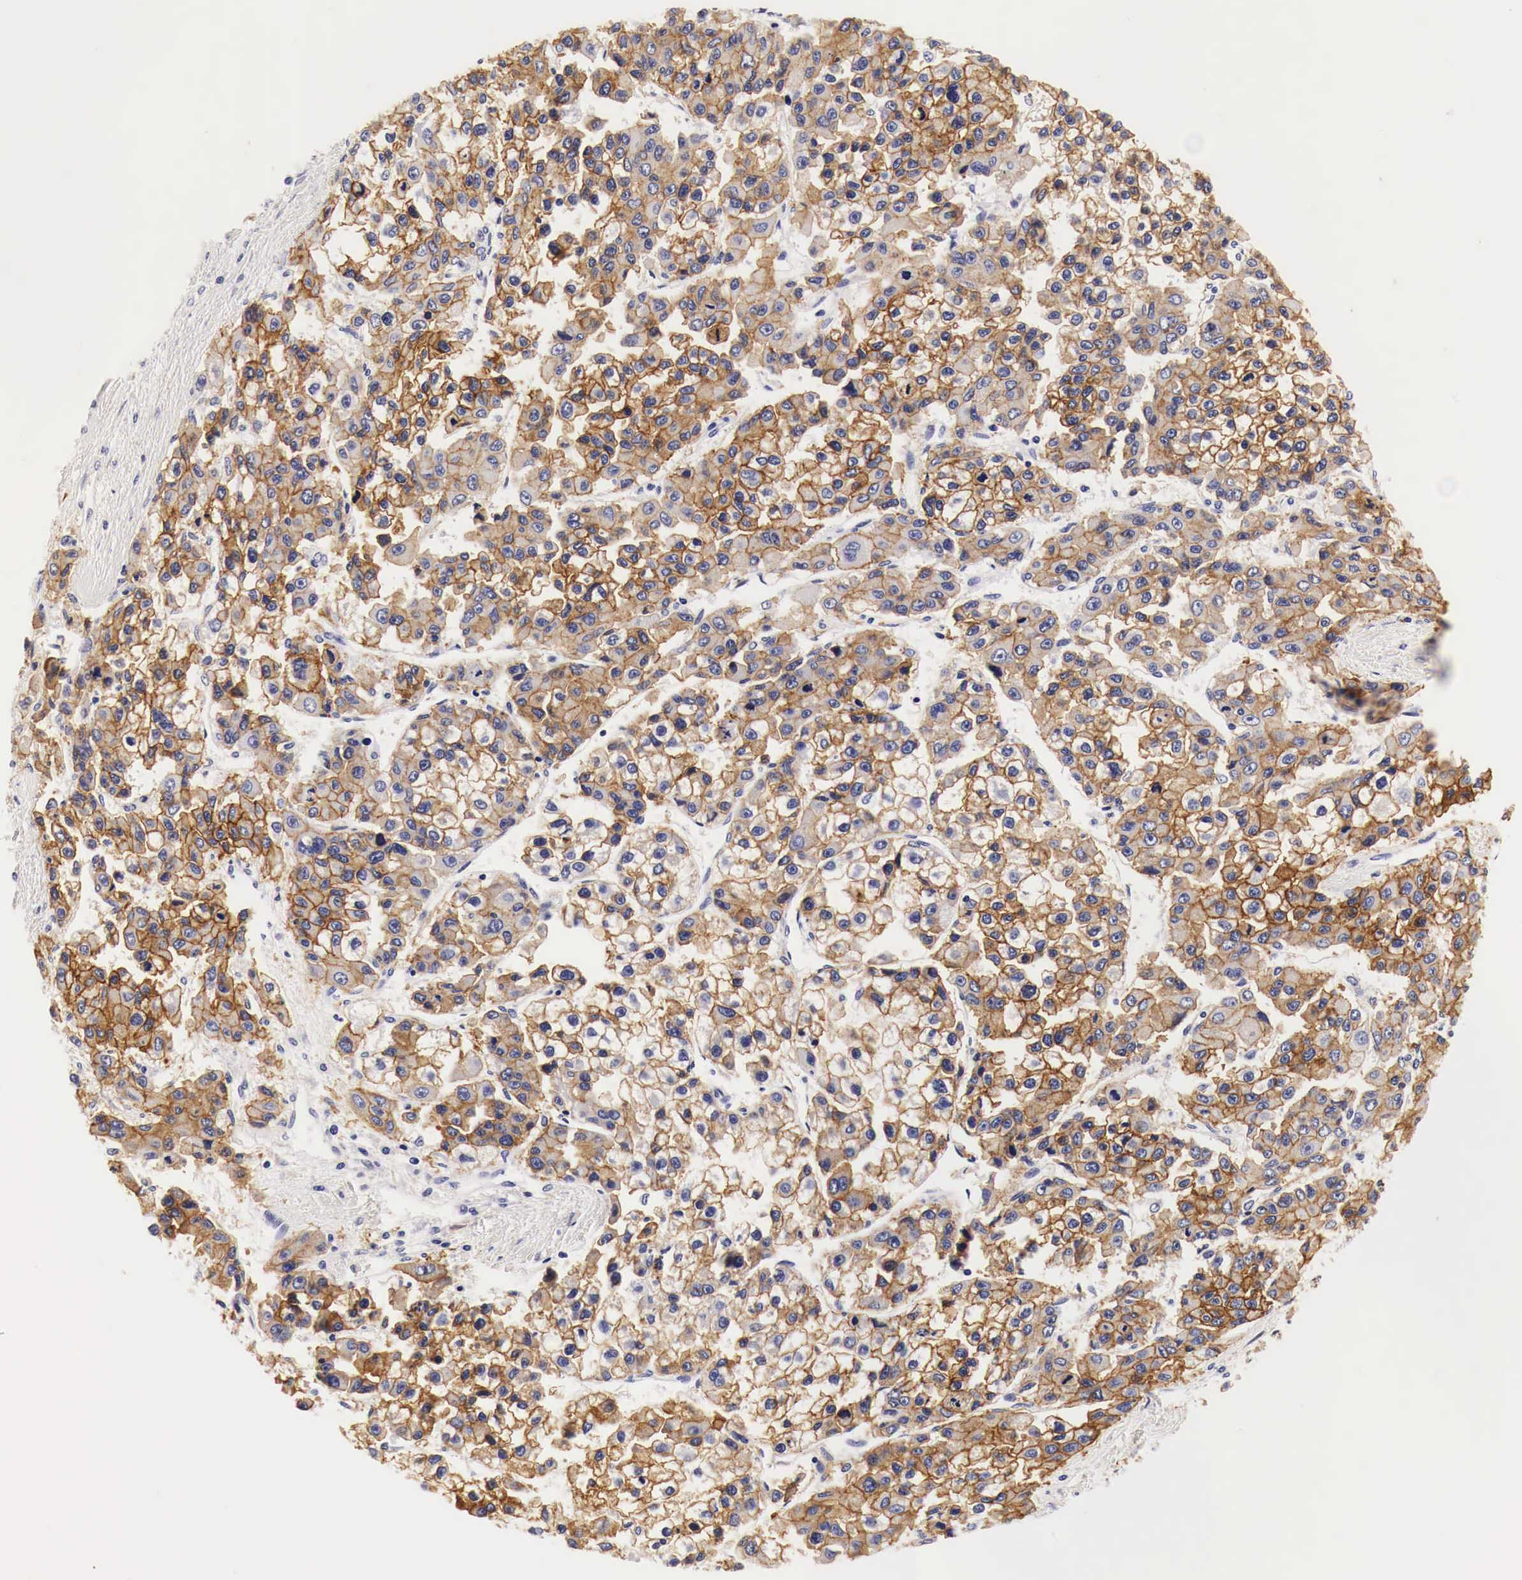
{"staining": {"intensity": "strong", "quantity": ">75%", "location": "cytoplasmic/membranous"}, "tissue": "liver cancer", "cell_type": "Tumor cells", "image_type": "cancer", "snomed": [{"axis": "morphology", "description": "Carcinoma, Hepatocellular, NOS"}, {"axis": "topography", "description": "Liver"}], "caption": "This photomicrograph demonstrates liver cancer (hepatocellular carcinoma) stained with immunohistochemistry to label a protein in brown. The cytoplasmic/membranous of tumor cells show strong positivity for the protein. Nuclei are counter-stained blue.", "gene": "EGFR", "patient": {"sex": "female", "age": 66}}